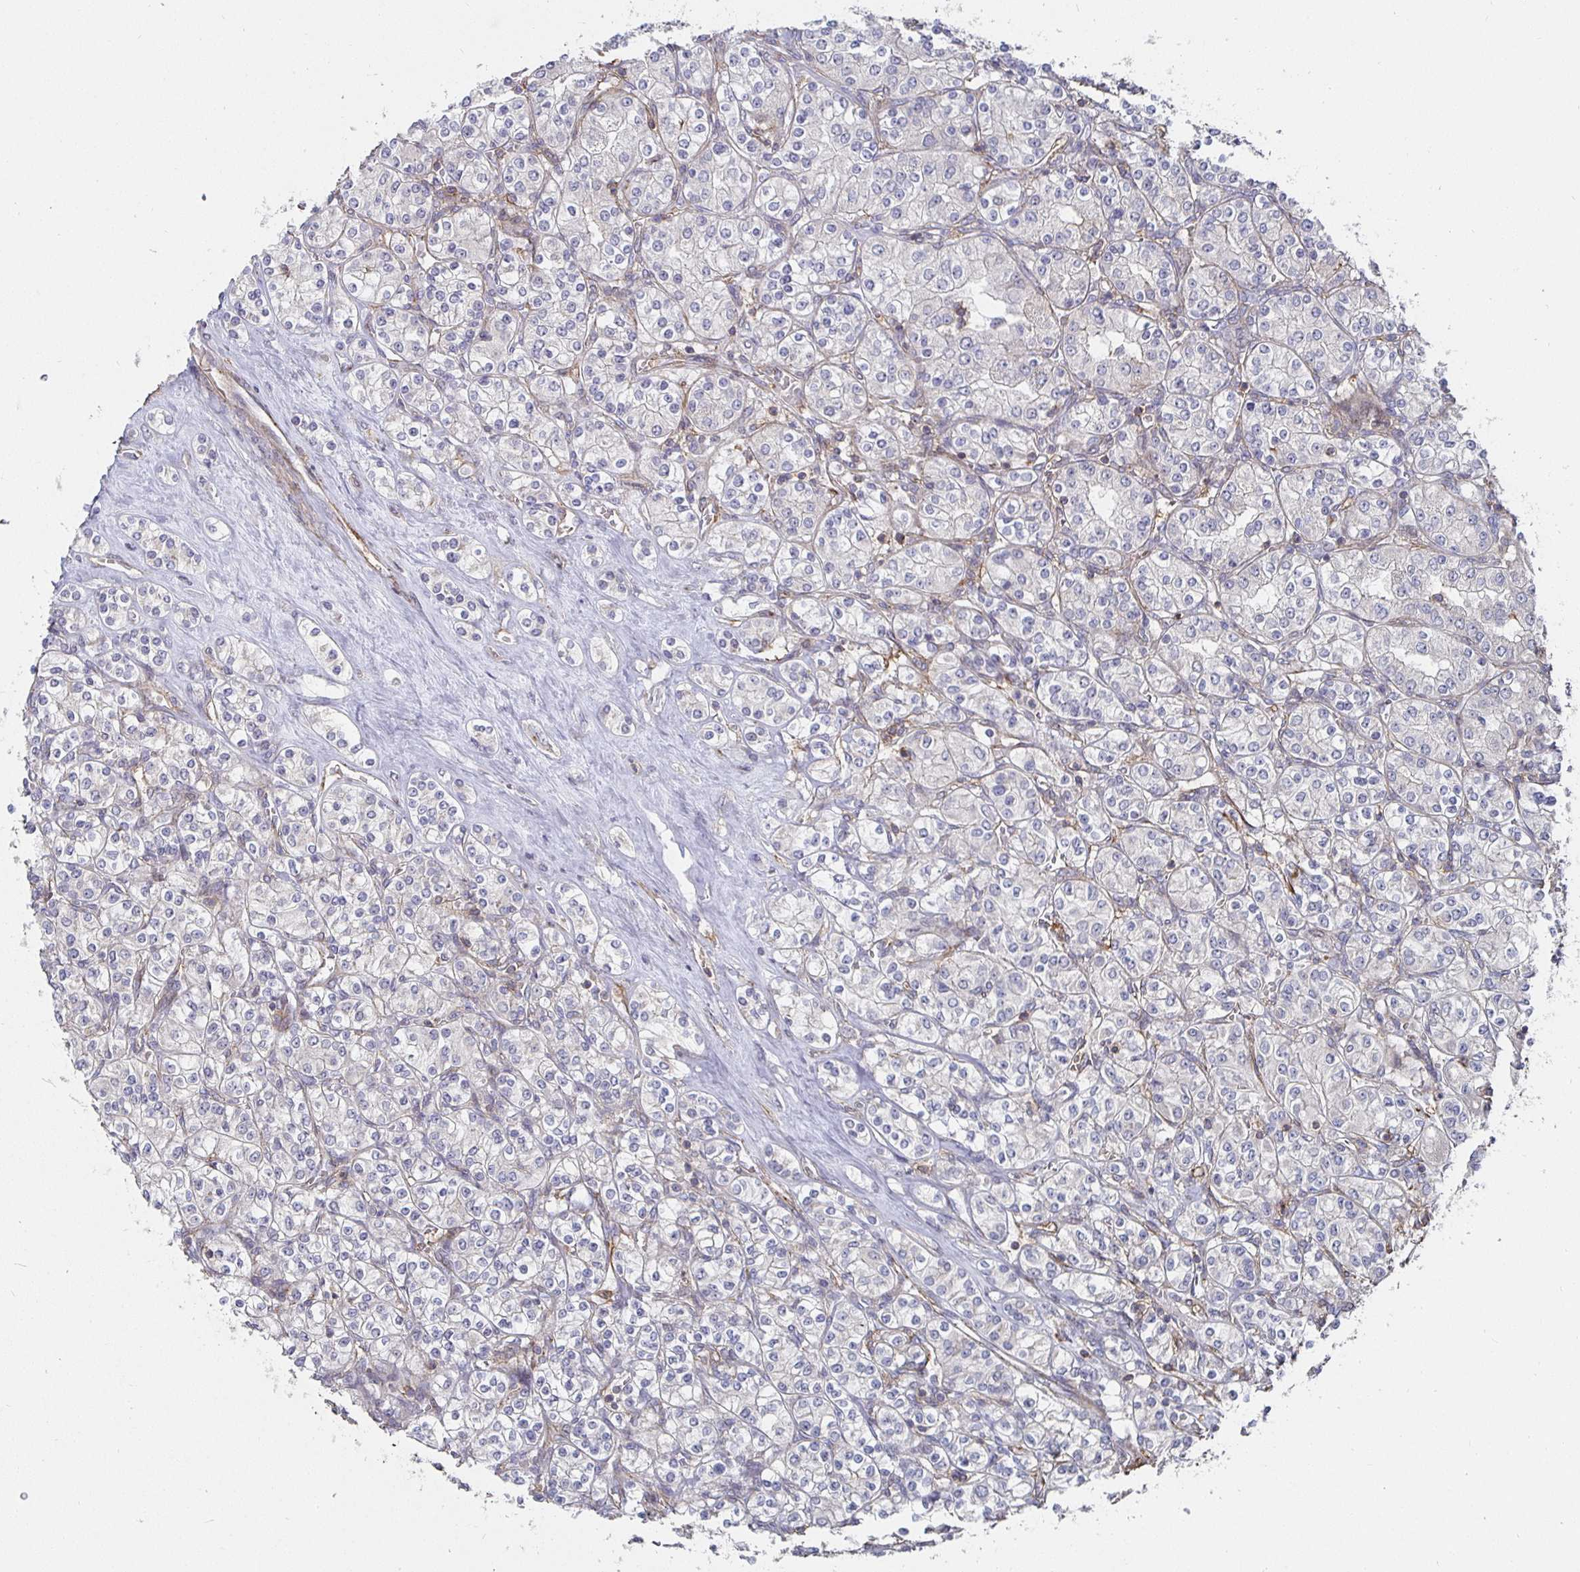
{"staining": {"intensity": "negative", "quantity": "none", "location": "none"}, "tissue": "renal cancer", "cell_type": "Tumor cells", "image_type": "cancer", "snomed": [{"axis": "morphology", "description": "Adenocarcinoma, NOS"}, {"axis": "topography", "description": "Kidney"}], "caption": "This is an IHC photomicrograph of human adenocarcinoma (renal). There is no staining in tumor cells.", "gene": "GJA4", "patient": {"sex": "male", "age": 77}}